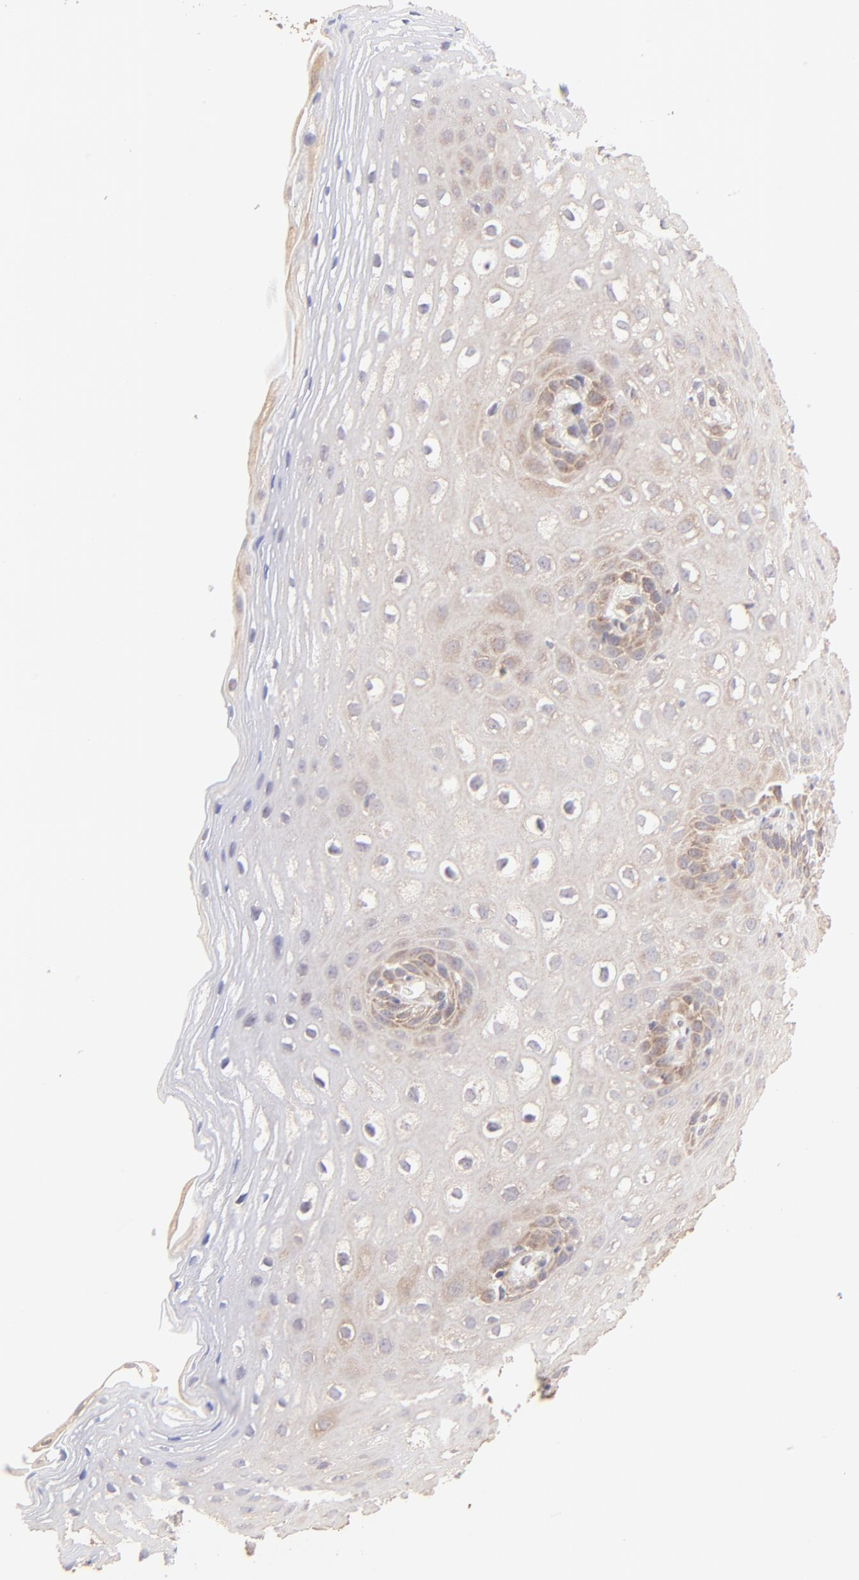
{"staining": {"intensity": "moderate", "quantity": ">75%", "location": "cytoplasmic/membranous"}, "tissue": "esophagus", "cell_type": "Squamous epithelial cells", "image_type": "normal", "snomed": [{"axis": "morphology", "description": "Normal tissue, NOS"}, {"axis": "topography", "description": "Esophagus"}], "caption": "Immunohistochemistry (IHC) (DAB) staining of normal human esophagus demonstrates moderate cytoplasmic/membranous protein staining in approximately >75% of squamous epithelial cells. The staining was performed using DAB to visualize the protein expression in brown, while the nuclei were stained in blue with hematoxylin (Magnification: 20x).", "gene": "TNRC6B", "patient": {"sex": "female", "age": 70}}